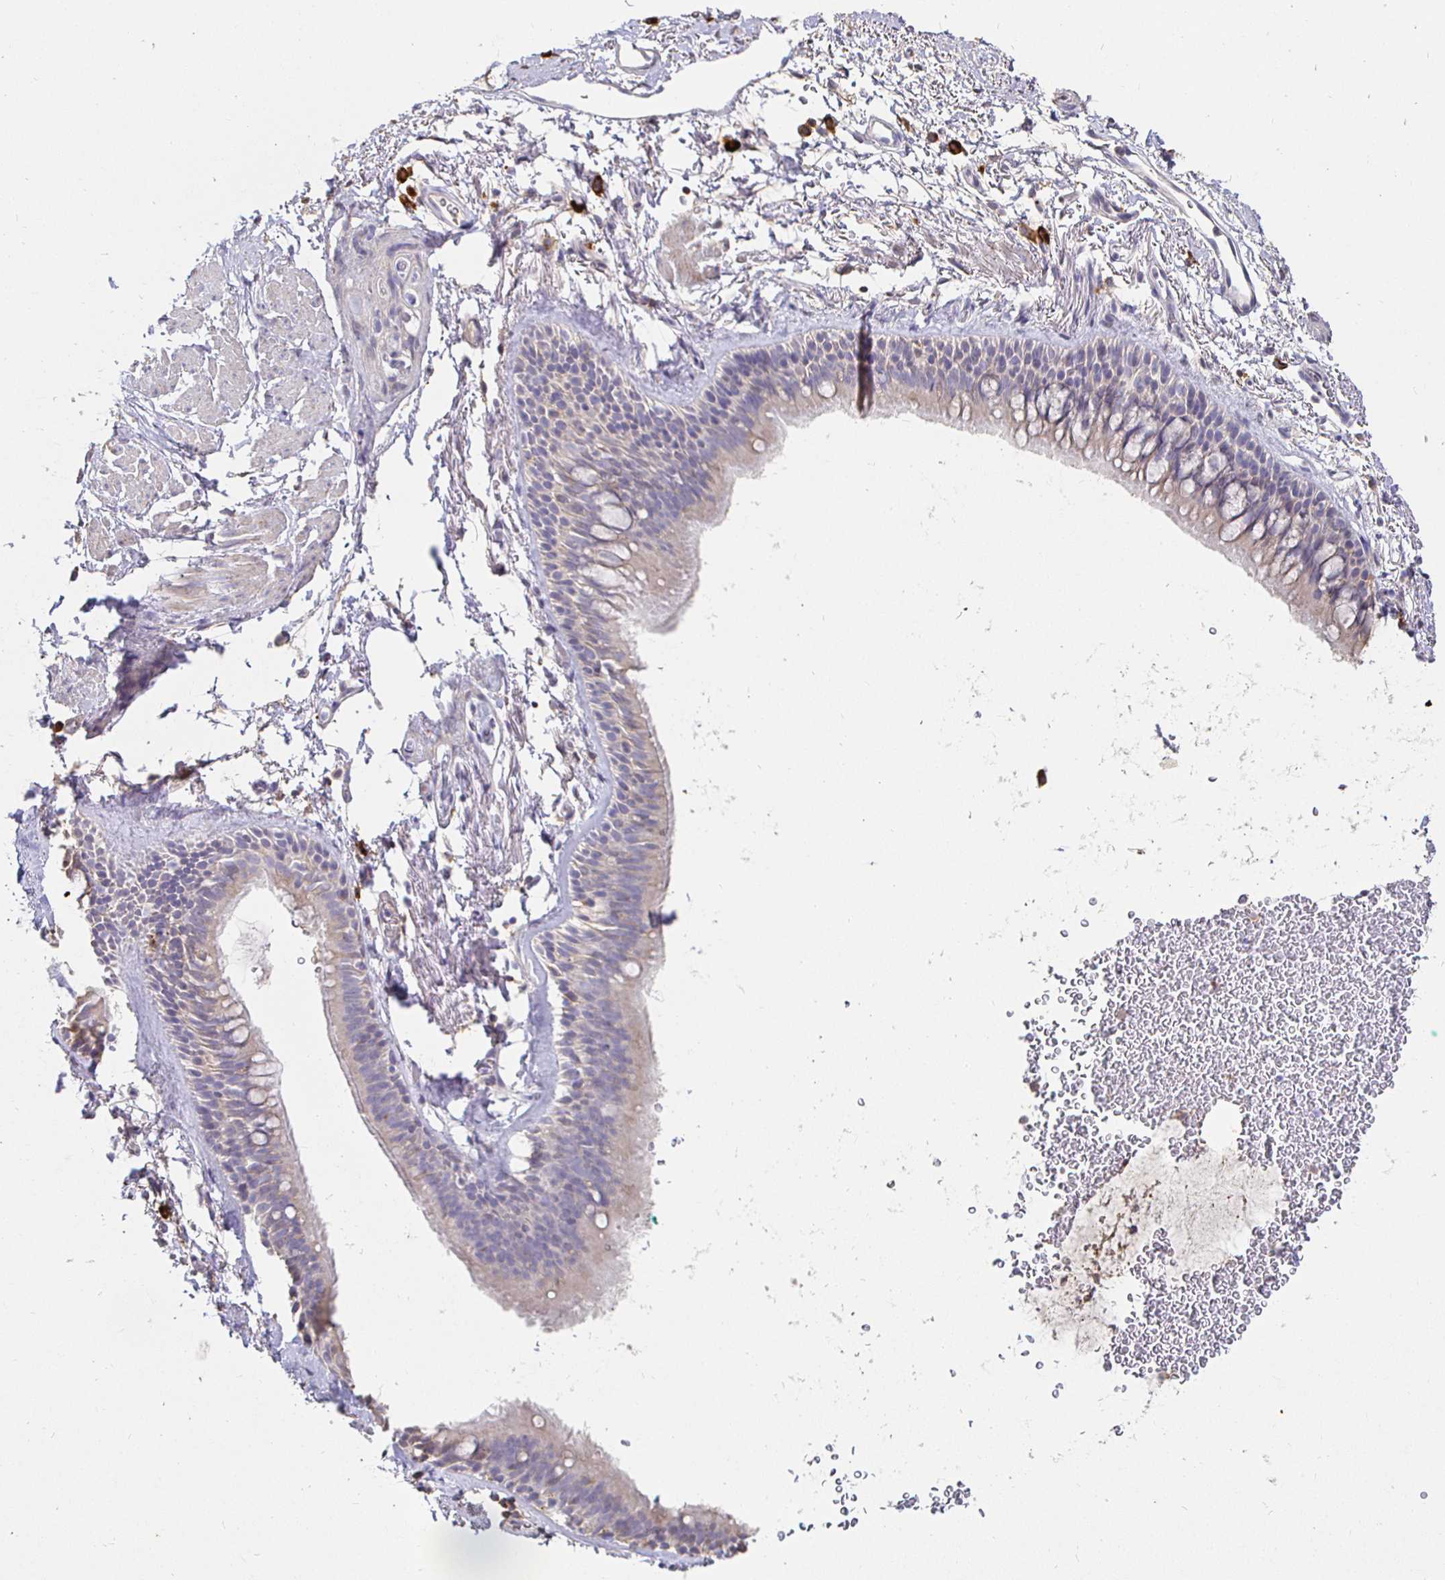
{"staining": {"intensity": "weak", "quantity": "<25%", "location": "cytoplasmic/membranous"}, "tissue": "soft tissue", "cell_type": "Chondrocytes", "image_type": "normal", "snomed": [{"axis": "morphology", "description": "Normal tissue, NOS"}, {"axis": "topography", "description": "Lymph node"}, {"axis": "topography", "description": "Cartilage tissue"}, {"axis": "topography", "description": "Bronchus"}], "caption": "A photomicrograph of soft tissue stained for a protein reveals no brown staining in chondrocytes.", "gene": "CXCR3", "patient": {"sex": "female", "age": 70}}